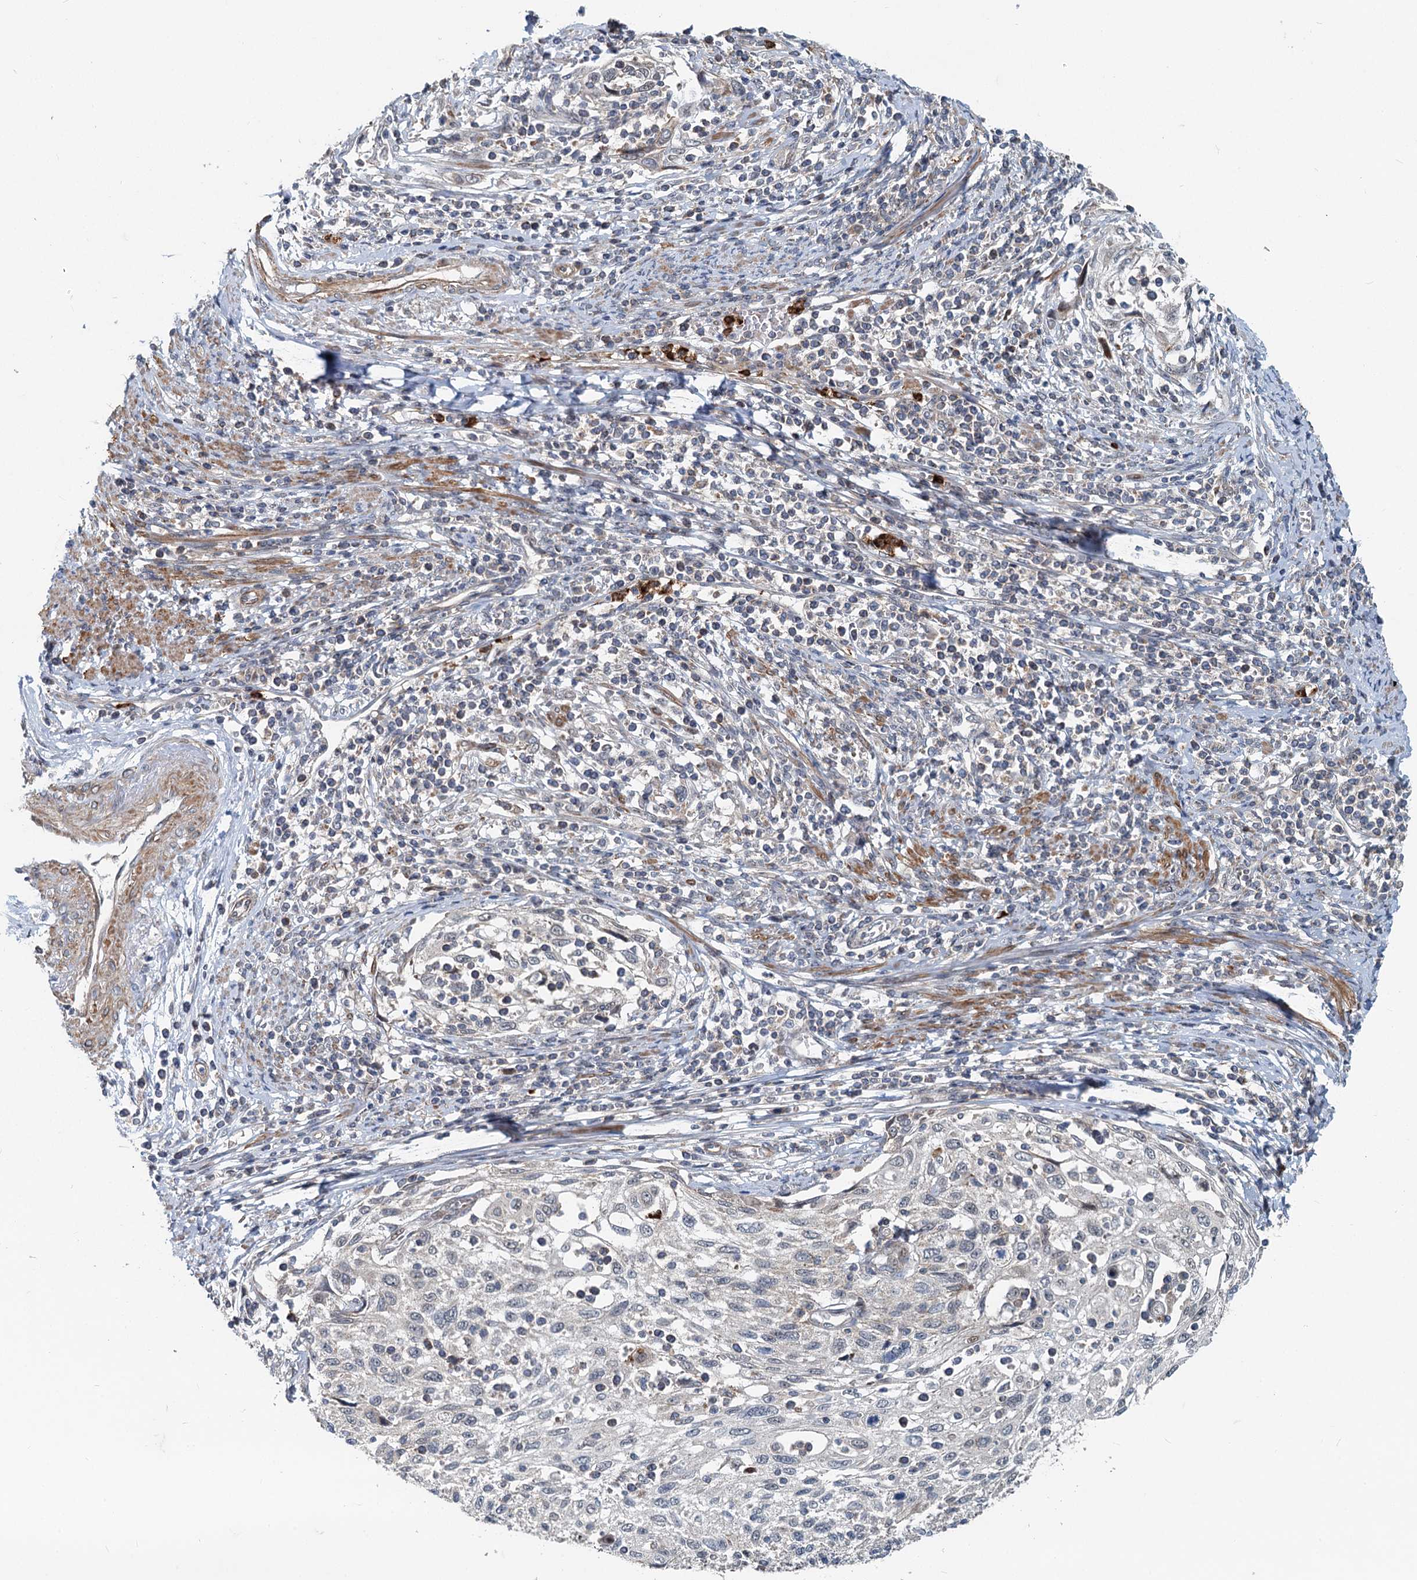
{"staining": {"intensity": "negative", "quantity": "none", "location": "none"}, "tissue": "cervical cancer", "cell_type": "Tumor cells", "image_type": "cancer", "snomed": [{"axis": "morphology", "description": "Squamous cell carcinoma, NOS"}, {"axis": "topography", "description": "Cervix"}], "caption": "DAB immunohistochemical staining of cervical cancer (squamous cell carcinoma) displays no significant staining in tumor cells. The staining was performed using DAB (3,3'-diaminobenzidine) to visualize the protein expression in brown, while the nuclei were stained in blue with hematoxylin (Magnification: 20x).", "gene": "ADCY2", "patient": {"sex": "female", "age": 70}}